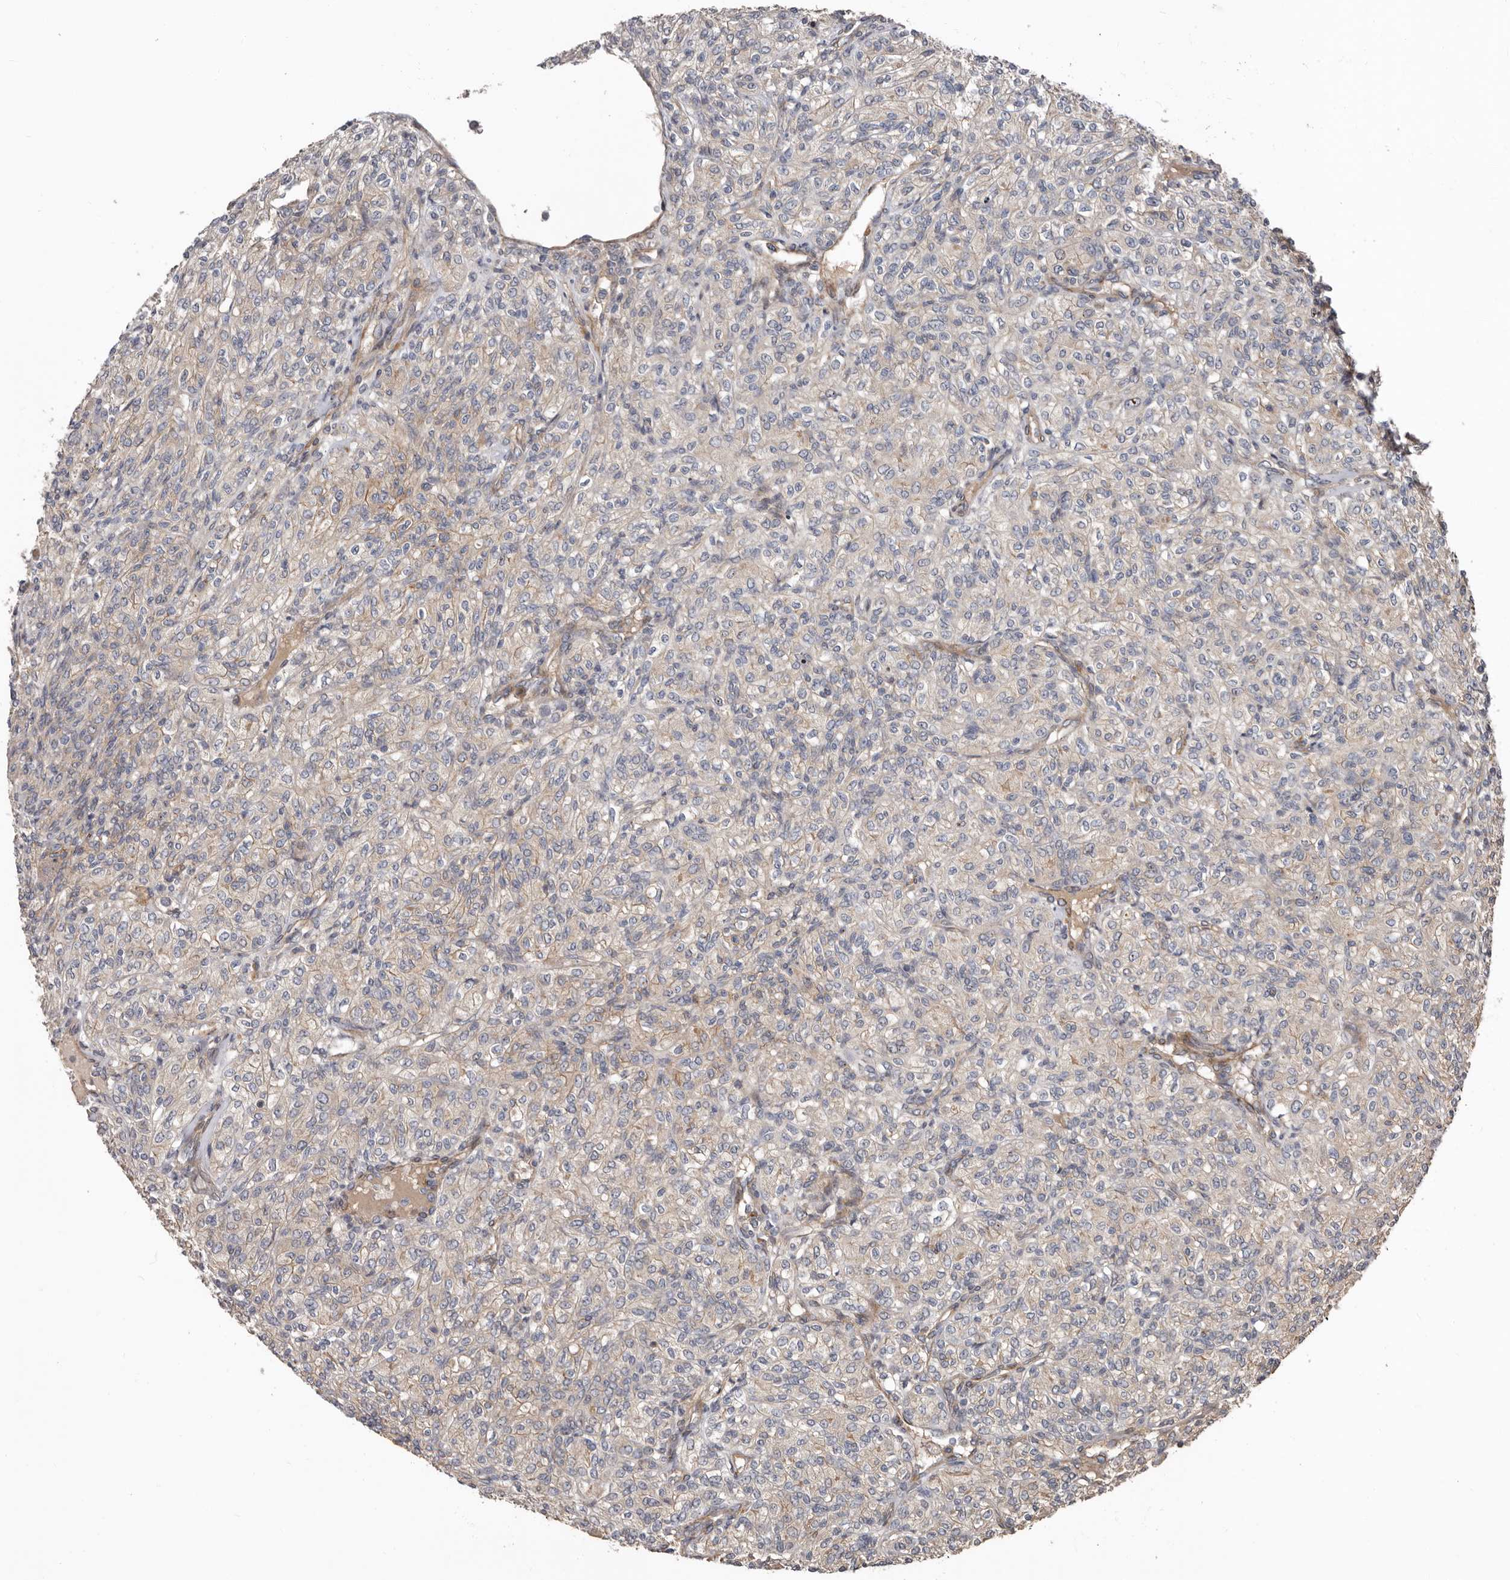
{"staining": {"intensity": "weak", "quantity": "25%-75%", "location": "cytoplasmic/membranous"}, "tissue": "renal cancer", "cell_type": "Tumor cells", "image_type": "cancer", "snomed": [{"axis": "morphology", "description": "Adenocarcinoma, NOS"}, {"axis": "topography", "description": "Kidney"}], "caption": "Immunohistochemical staining of human renal adenocarcinoma shows weak cytoplasmic/membranous protein positivity in about 25%-75% of tumor cells.", "gene": "ARHGEF5", "patient": {"sex": "male", "age": 77}}